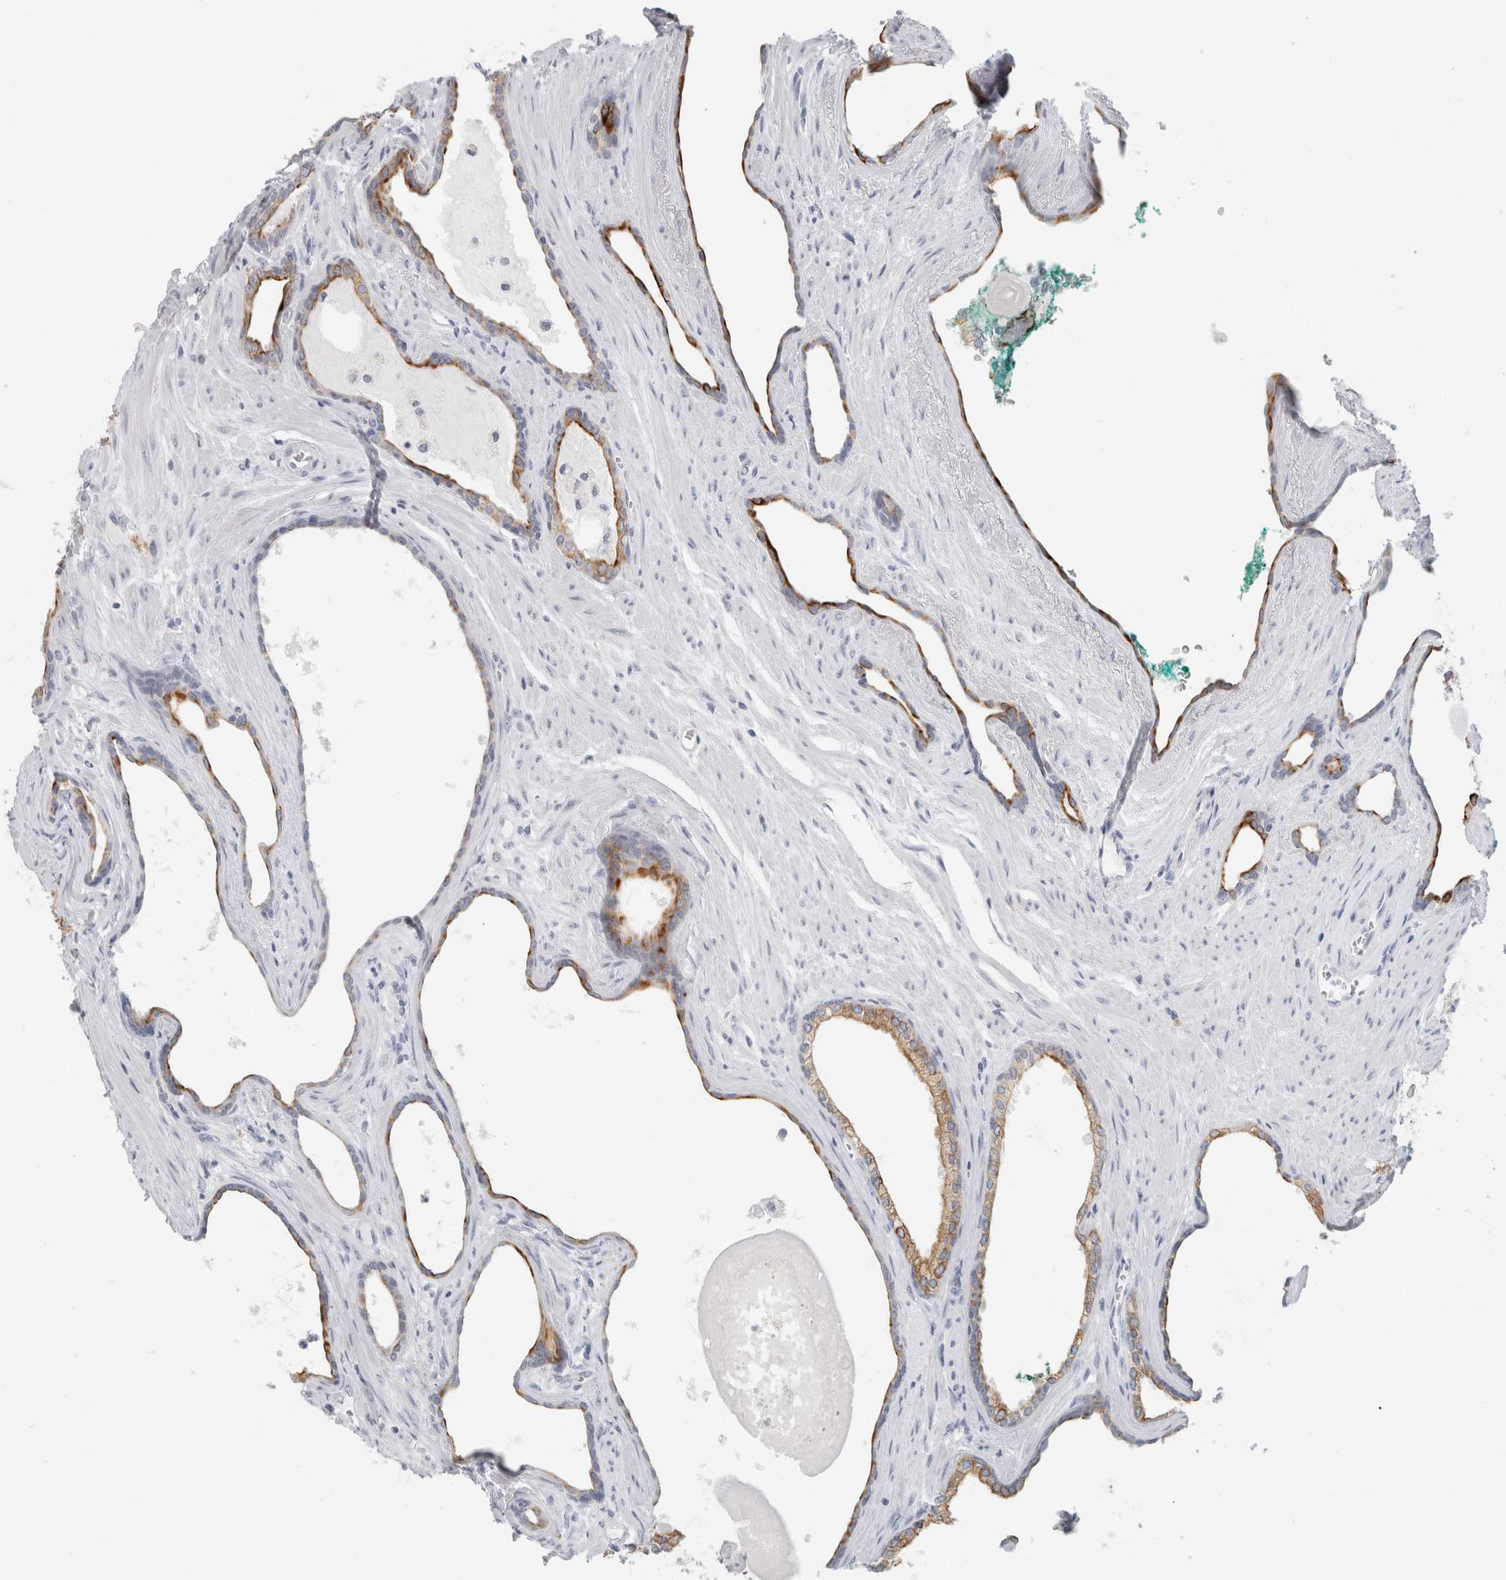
{"staining": {"intensity": "moderate", "quantity": ">75%", "location": "cytoplasmic/membranous"}, "tissue": "prostate cancer", "cell_type": "Tumor cells", "image_type": "cancer", "snomed": [{"axis": "morphology", "description": "Adenocarcinoma, Low grade"}, {"axis": "topography", "description": "Prostate"}], "caption": "Moderate cytoplasmic/membranous expression is appreciated in approximately >75% of tumor cells in adenocarcinoma (low-grade) (prostate). The staining was performed using DAB (3,3'-diaminobenzidine), with brown indicating positive protein expression. Nuclei are stained blue with hematoxylin.", "gene": "SLC28A3", "patient": {"sex": "male", "age": 70}}